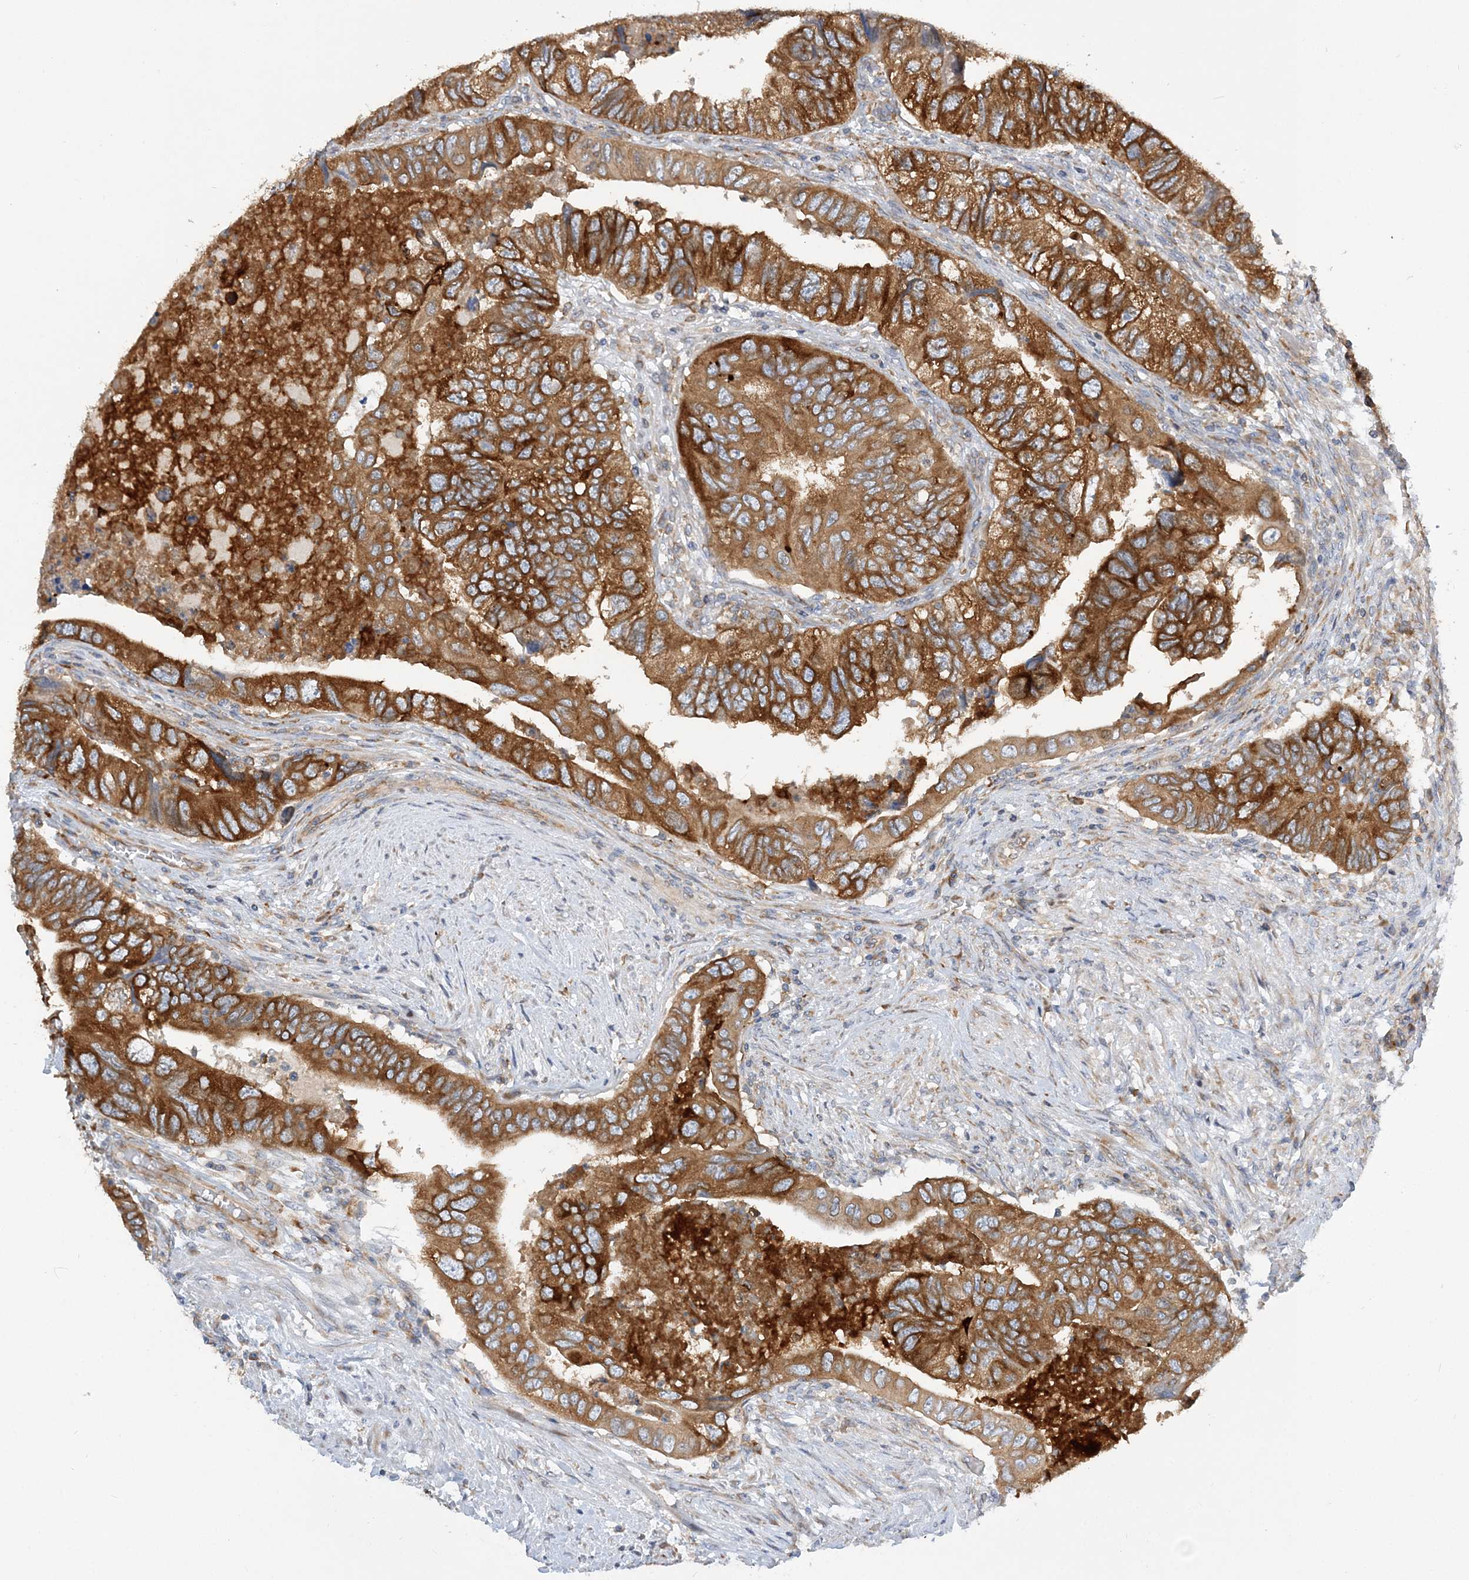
{"staining": {"intensity": "strong", "quantity": ">75%", "location": "cytoplasmic/membranous"}, "tissue": "colorectal cancer", "cell_type": "Tumor cells", "image_type": "cancer", "snomed": [{"axis": "morphology", "description": "Adenocarcinoma, NOS"}, {"axis": "topography", "description": "Rectum"}], "caption": "Protein staining by immunohistochemistry shows strong cytoplasmic/membranous staining in approximately >75% of tumor cells in adenocarcinoma (colorectal). (IHC, brightfield microscopy, high magnification).", "gene": "LARP4B", "patient": {"sex": "male", "age": 63}}